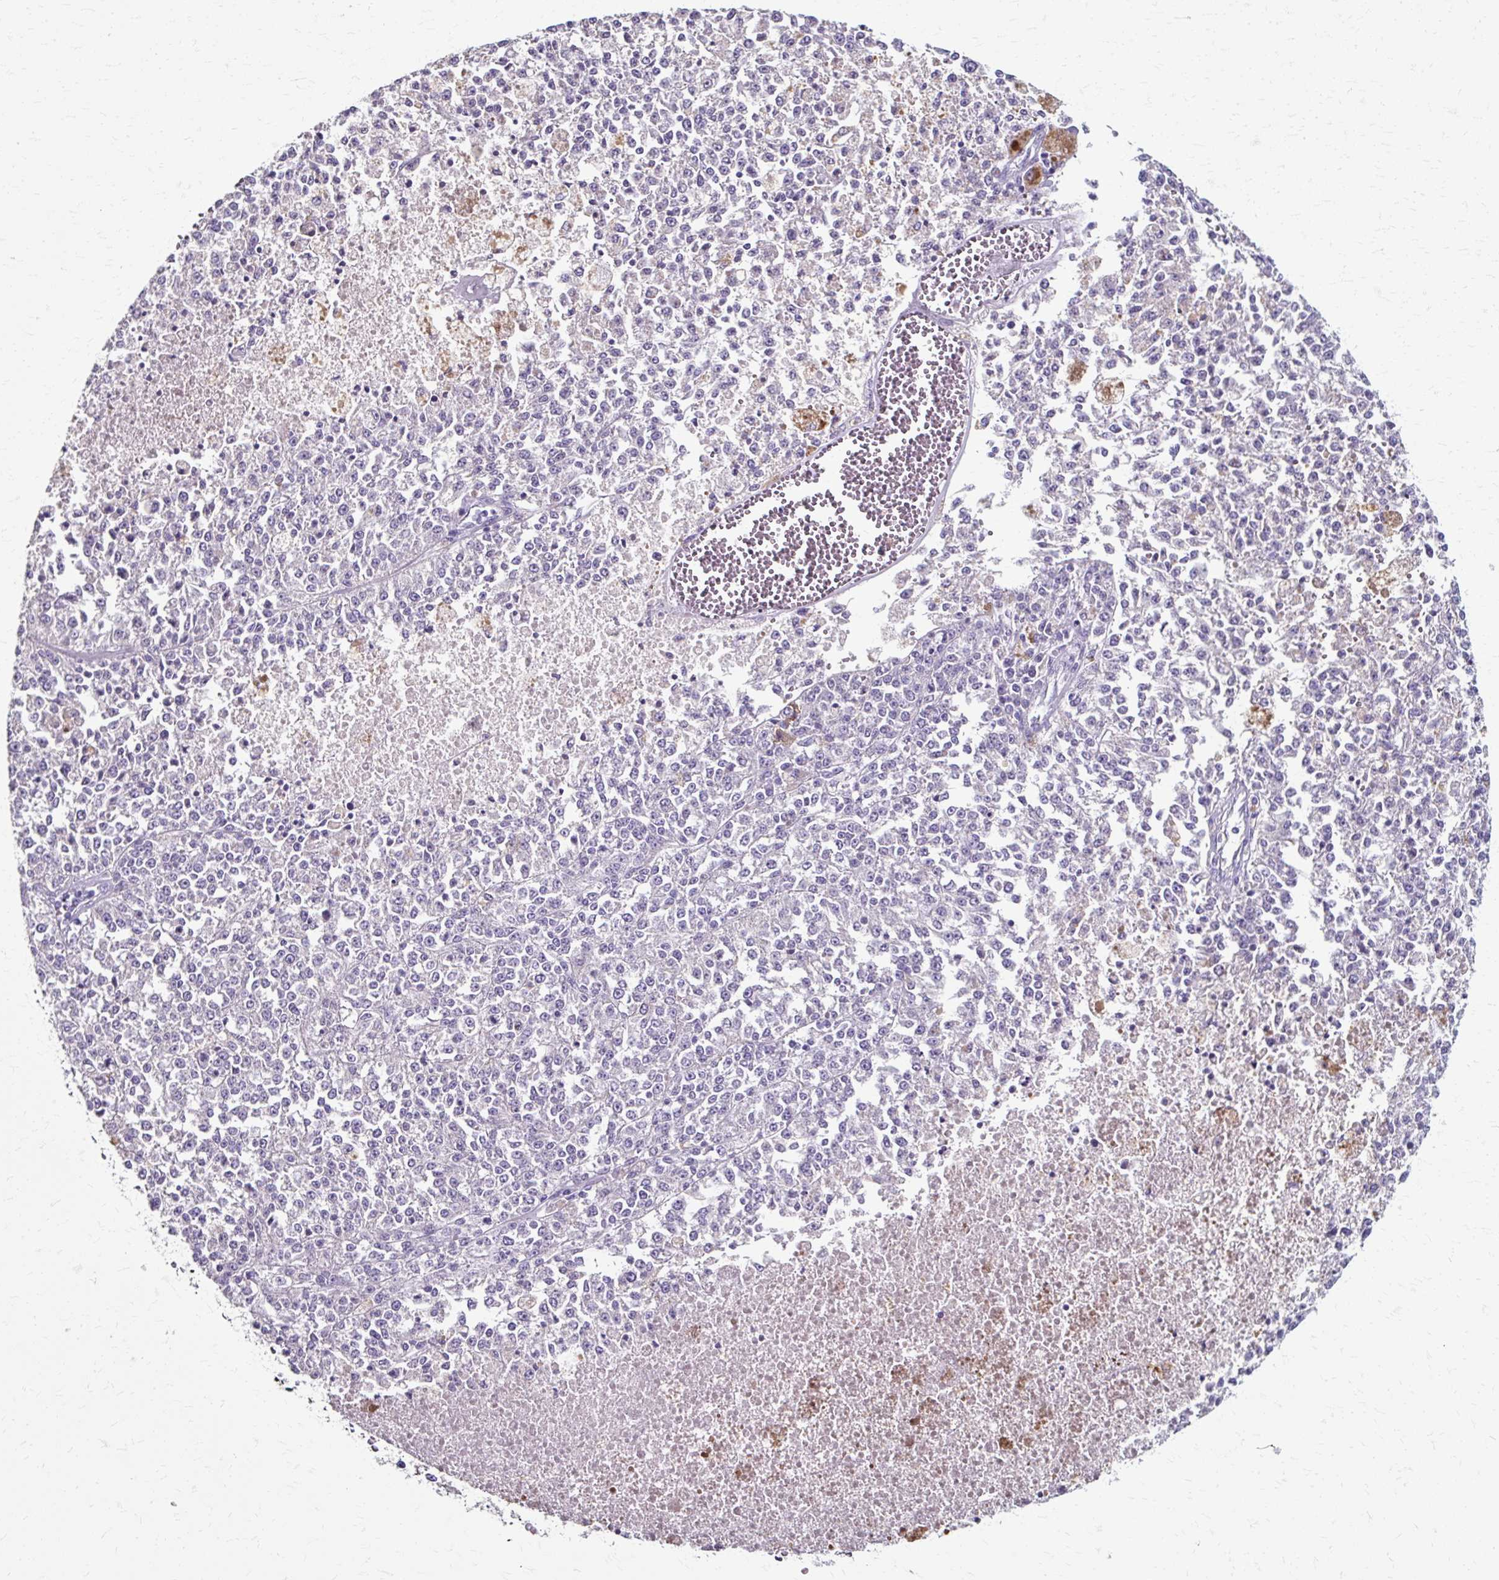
{"staining": {"intensity": "negative", "quantity": "none", "location": "none"}, "tissue": "melanoma", "cell_type": "Tumor cells", "image_type": "cancer", "snomed": [{"axis": "morphology", "description": "Malignant melanoma, NOS"}, {"axis": "topography", "description": "Skin"}], "caption": "Micrograph shows no significant protein staining in tumor cells of melanoma.", "gene": "KLHL24", "patient": {"sex": "female", "age": 64}}